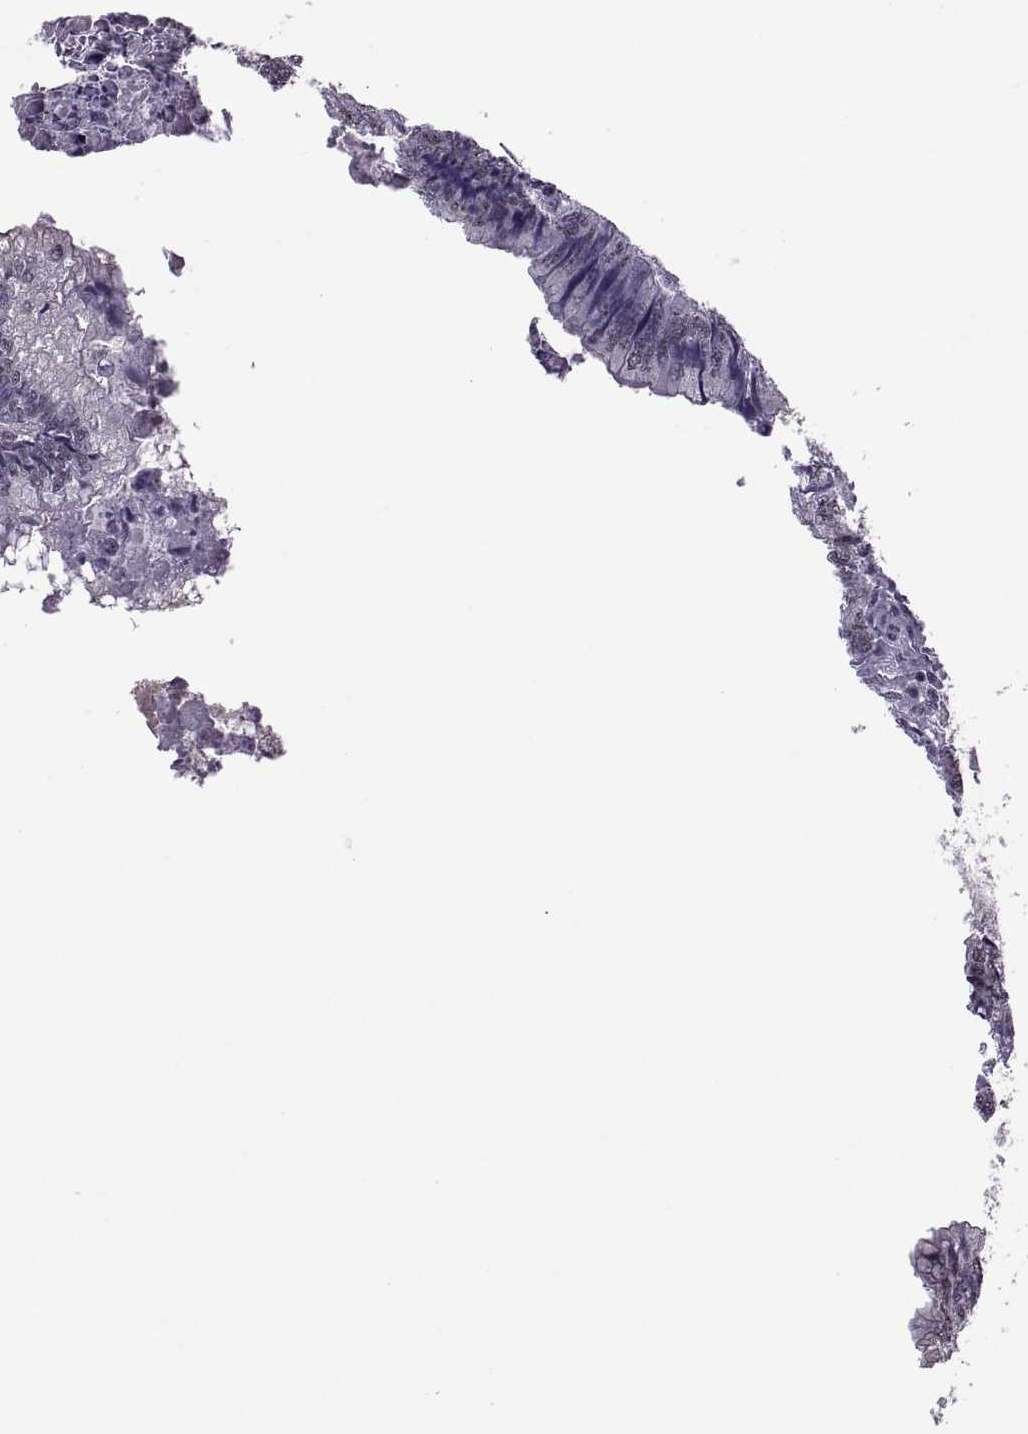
{"staining": {"intensity": "weak", "quantity": "25%-75%", "location": "nuclear"}, "tissue": "colorectal cancer", "cell_type": "Tumor cells", "image_type": "cancer", "snomed": [{"axis": "morphology", "description": "Adenocarcinoma, NOS"}, {"axis": "topography", "description": "Colon"}], "caption": "A brown stain shows weak nuclear expression of a protein in human colorectal cancer tumor cells.", "gene": "MAGEA4", "patient": {"sex": "male", "age": 53}}